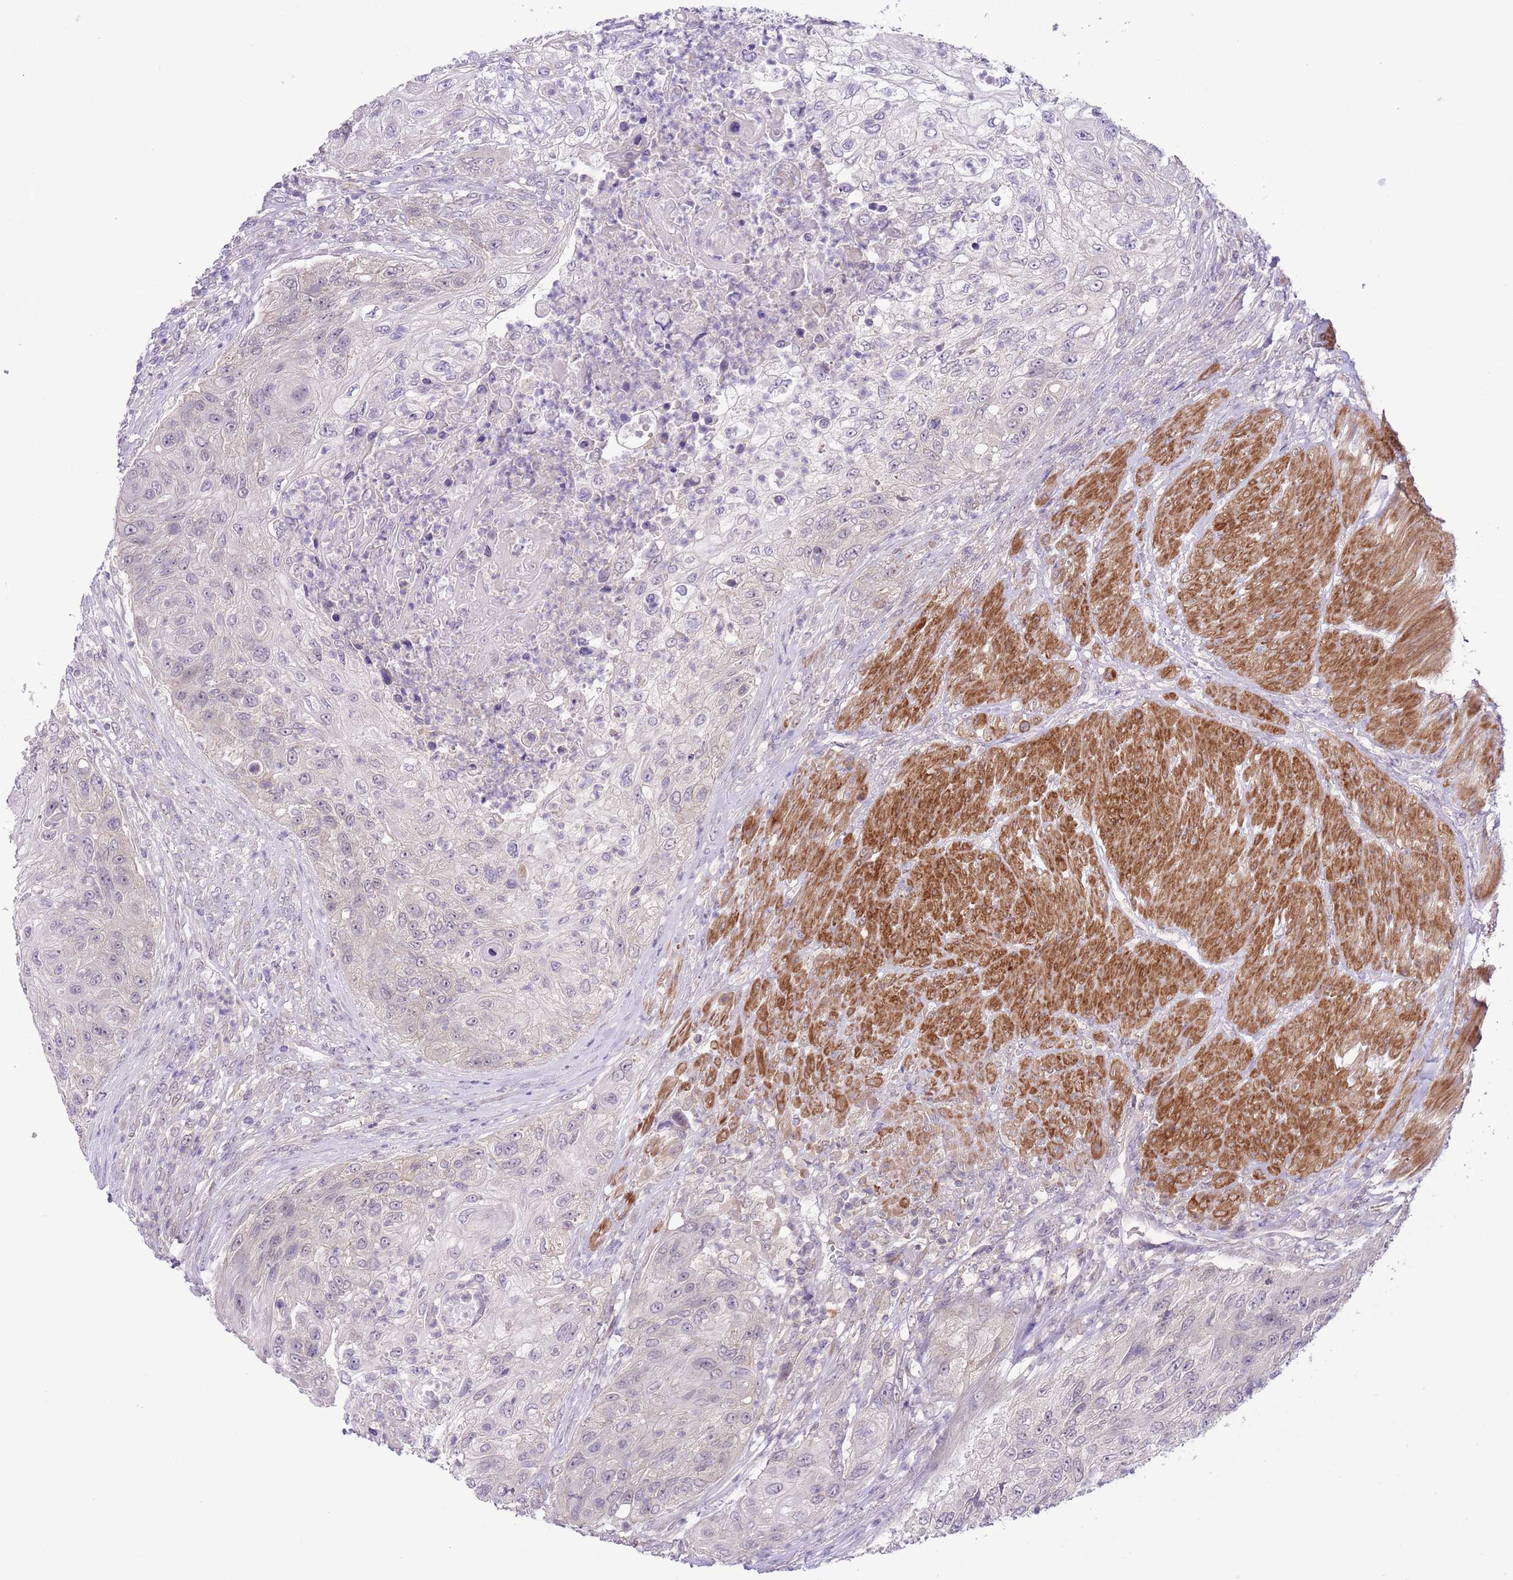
{"staining": {"intensity": "negative", "quantity": "none", "location": "none"}, "tissue": "urothelial cancer", "cell_type": "Tumor cells", "image_type": "cancer", "snomed": [{"axis": "morphology", "description": "Urothelial carcinoma, High grade"}, {"axis": "topography", "description": "Urinary bladder"}], "caption": "This is an IHC micrograph of high-grade urothelial carcinoma. There is no expression in tumor cells.", "gene": "GALK2", "patient": {"sex": "female", "age": 60}}